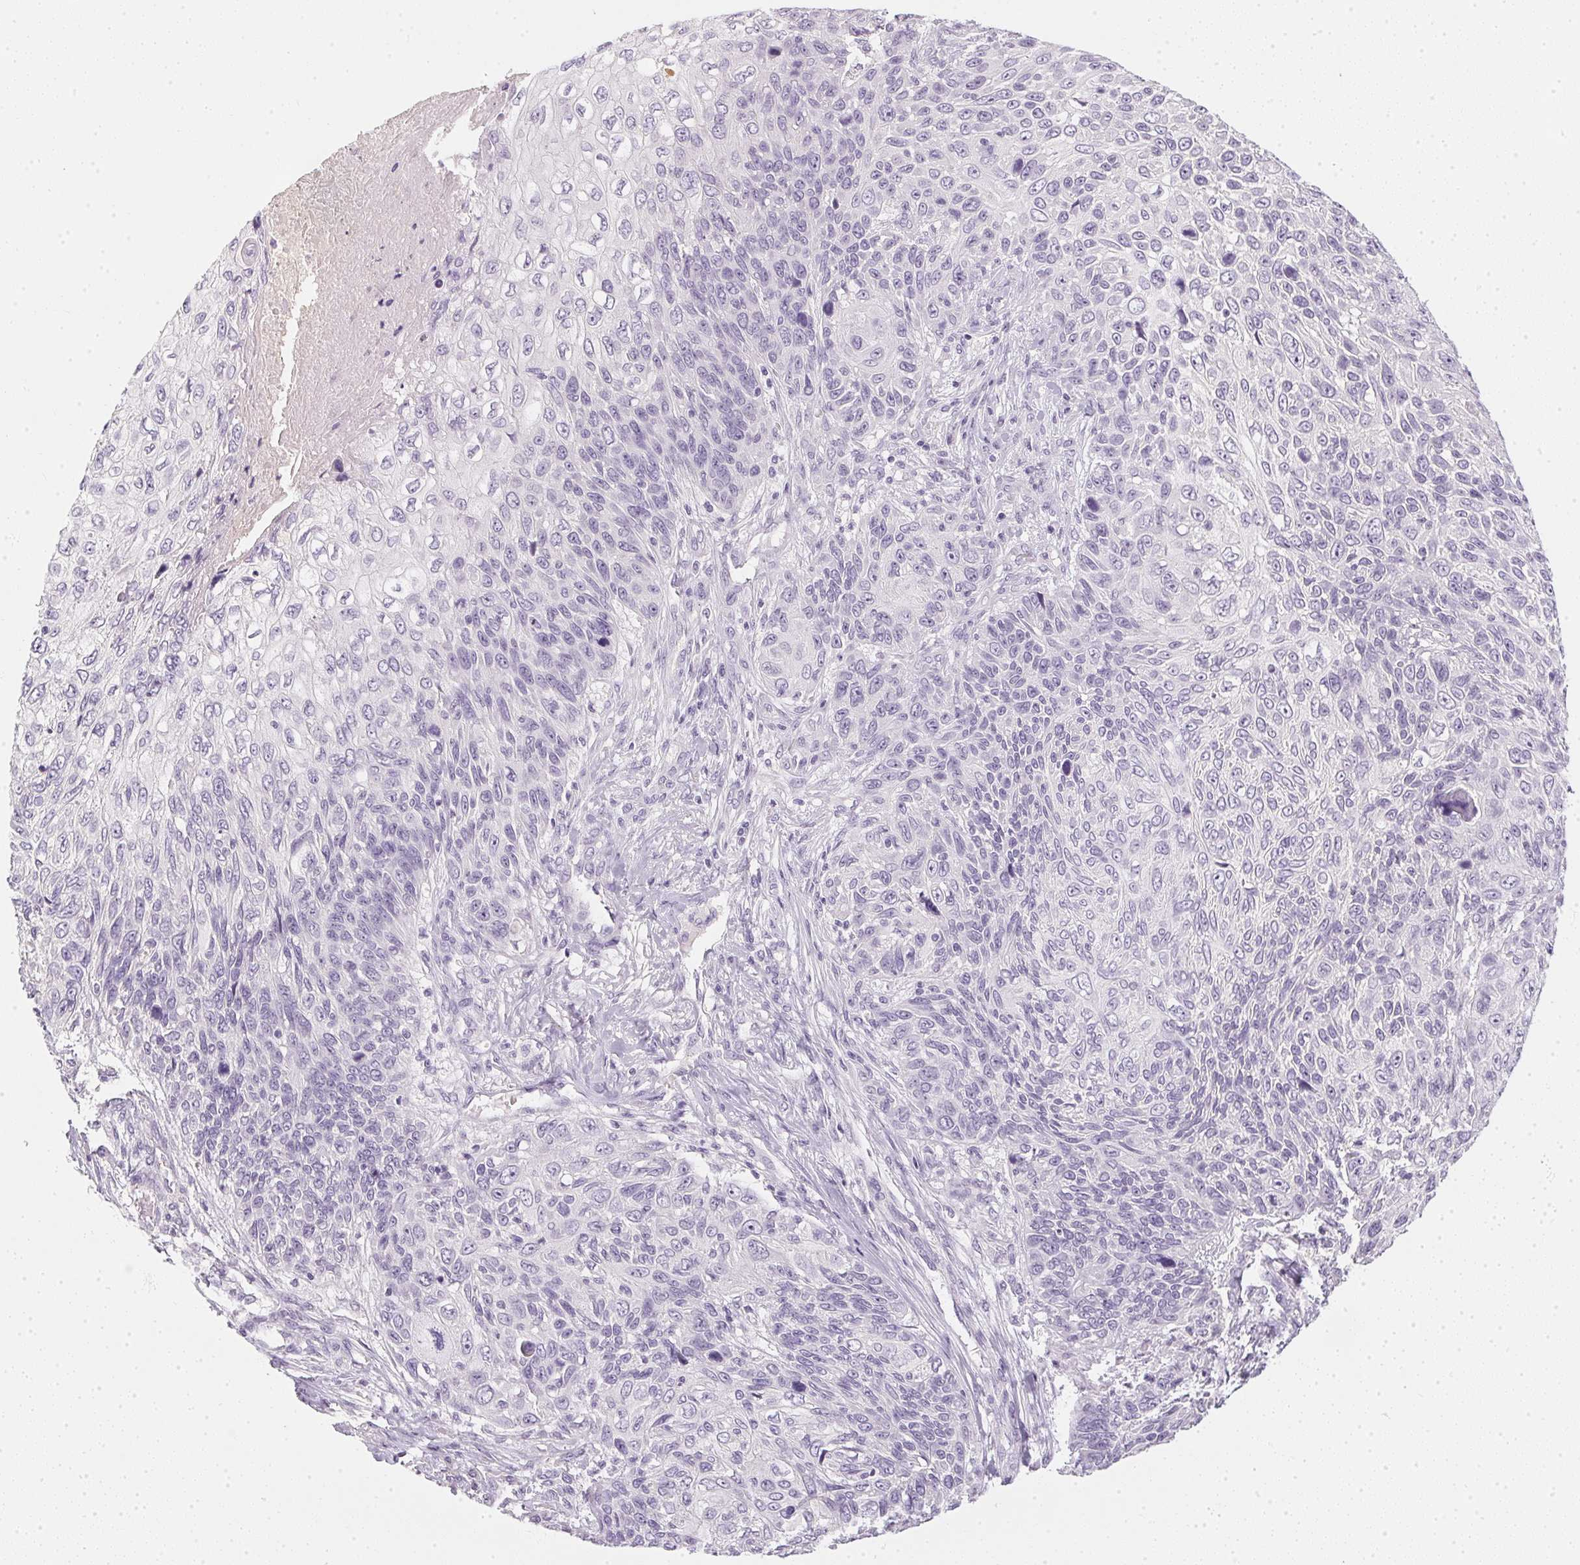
{"staining": {"intensity": "negative", "quantity": "none", "location": "none"}, "tissue": "skin cancer", "cell_type": "Tumor cells", "image_type": "cancer", "snomed": [{"axis": "morphology", "description": "Squamous cell carcinoma, NOS"}, {"axis": "topography", "description": "Skin"}], "caption": "The histopathology image shows no staining of tumor cells in skin squamous cell carcinoma.", "gene": "TMEM72", "patient": {"sex": "male", "age": 92}}